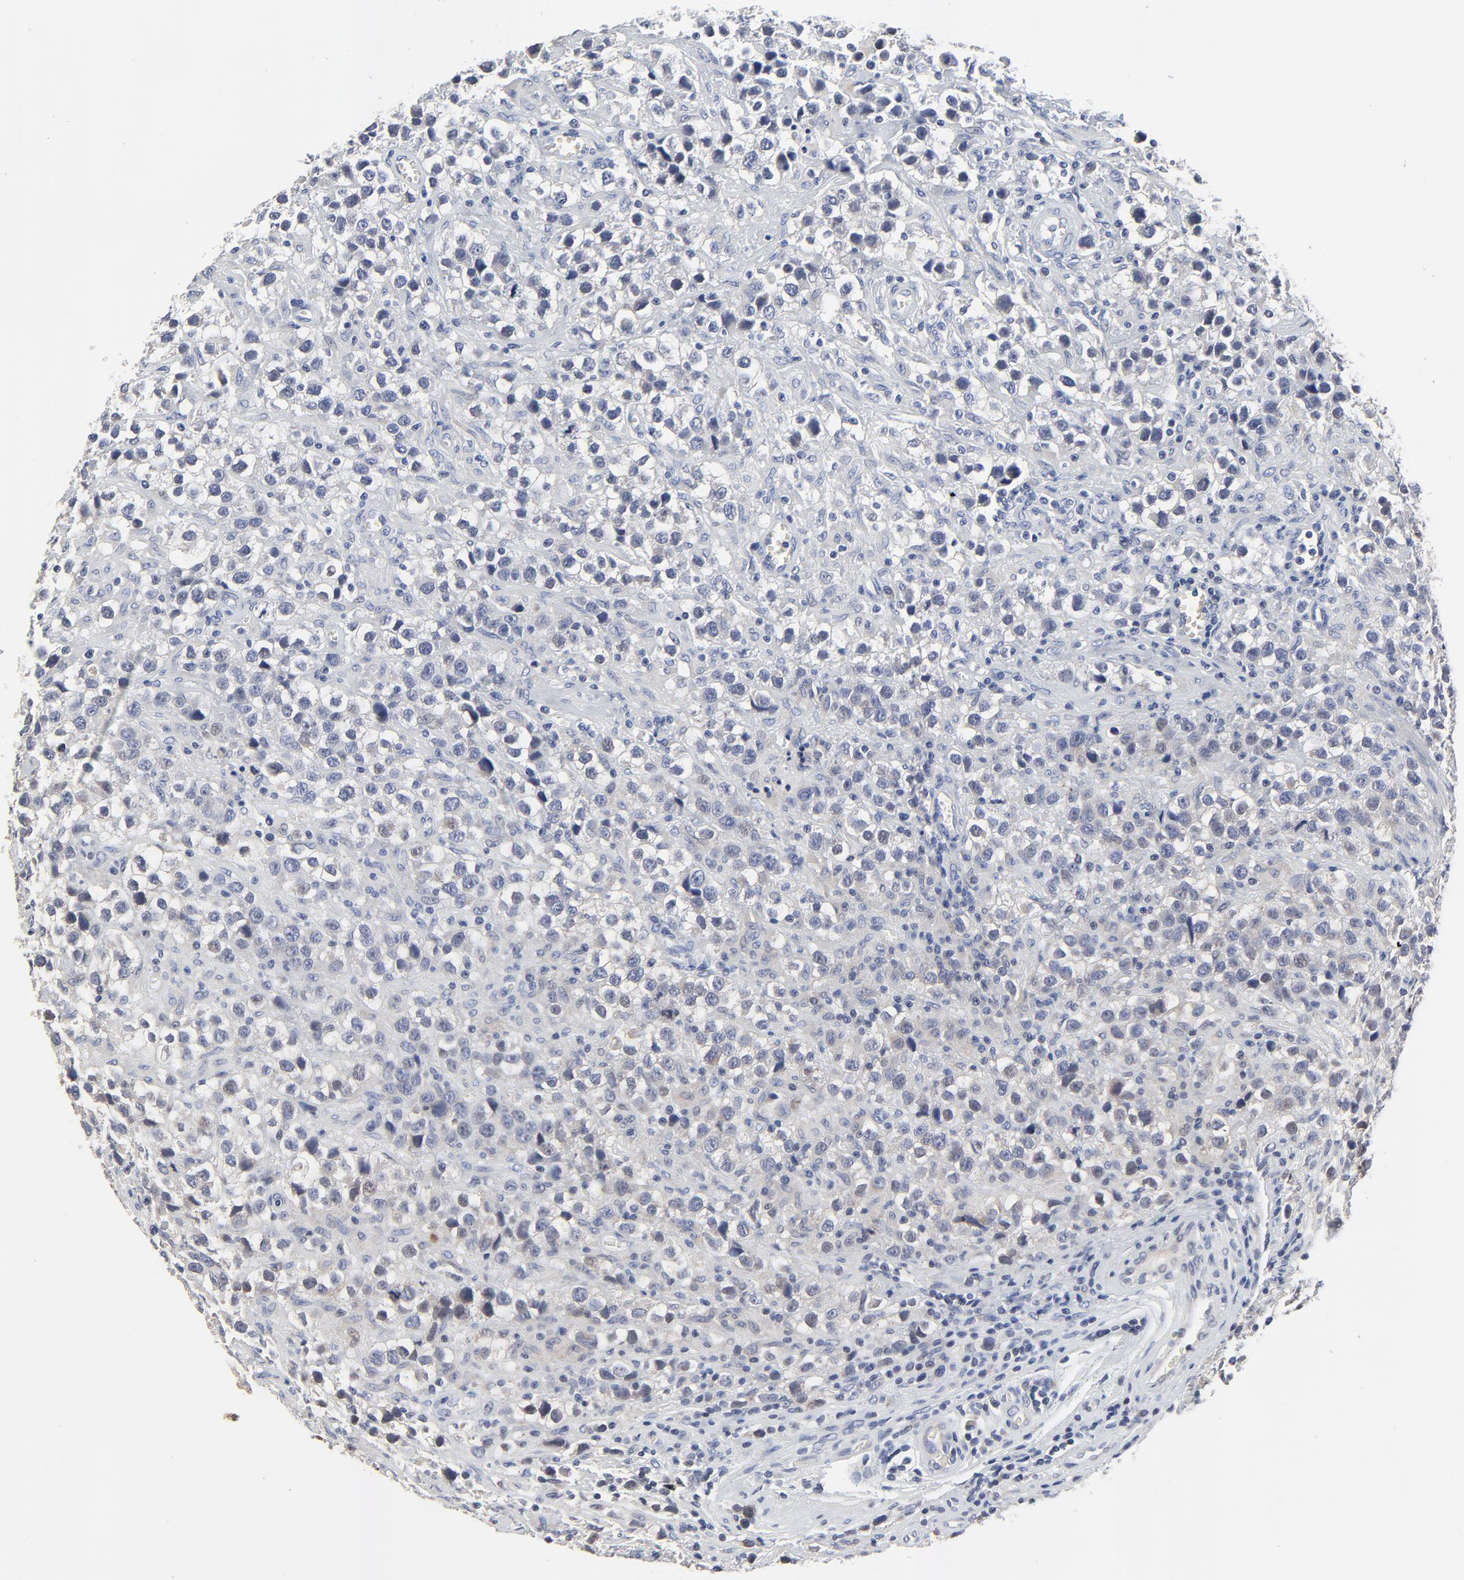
{"staining": {"intensity": "negative", "quantity": "none", "location": "none"}, "tissue": "testis cancer", "cell_type": "Tumor cells", "image_type": "cancer", "snomed": [{"axis": "morphology", "description": "Seminoma, NOS"}, {"axis": "topography", "description": "Testis"}], "caption": "High magnification brightfield microscopy of testis seminoma stained with DAB (3,3'-diaminobenzidine) (brown) and counterstained with hematoxylin (blue): tumor cells show no significant positivity.", "gene": "NLGN3", "patient": {"sex": "male", "age": 43}}